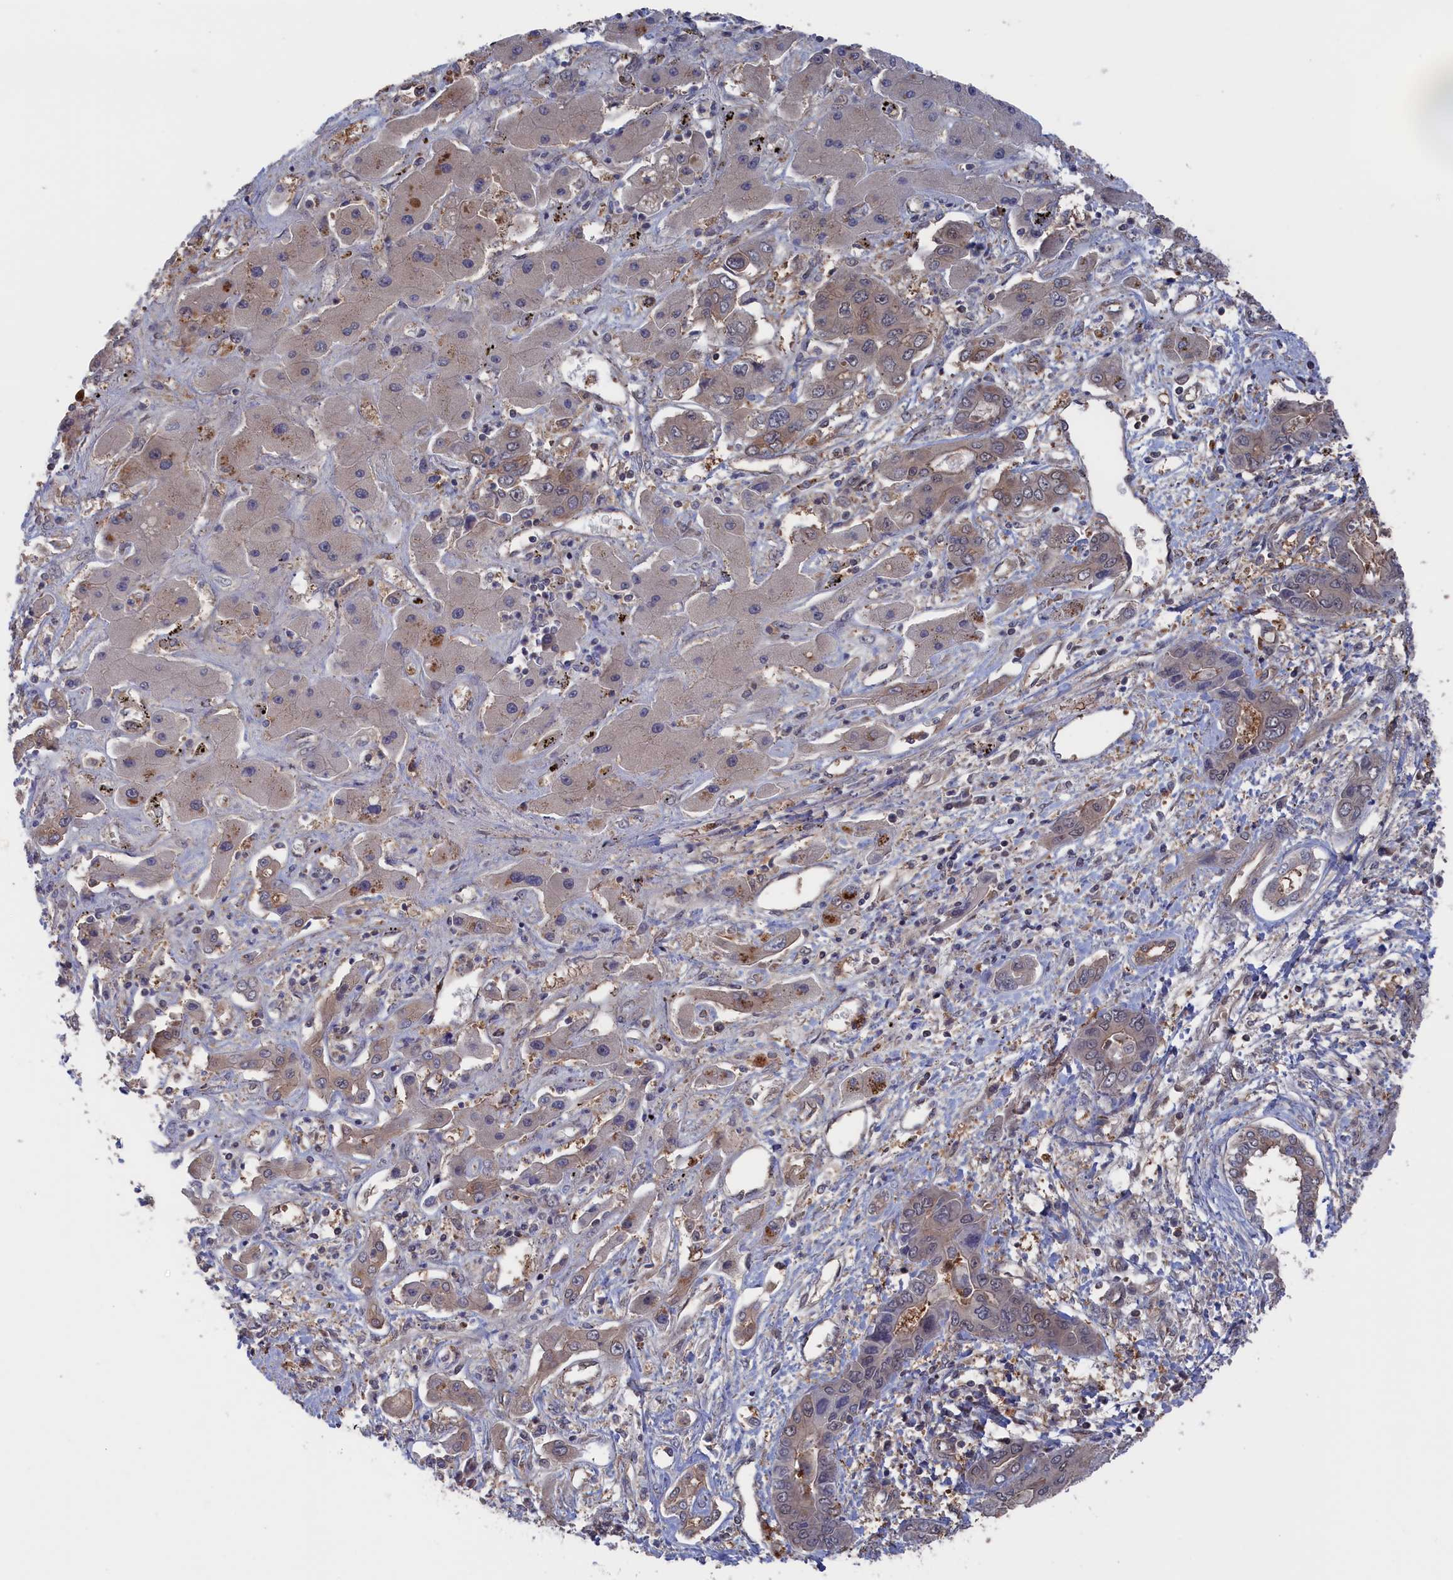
{"staining": {"intensity": "weak", "quantity": "<25%", "location": "cytoplasmic/membranous"}, "tissue": "liver cancer", "cell_type": "Tumor cells", "image_type": "cancer", "snomed": [{"axis": "morphology", "description": "Cholangiocarcinoma"}, {"axis": "topography", "description": "Liver"}], "caption": "Image shows no protein positivity in tumor cells of liver cancer tissue.", "gene": "NUTF2", "patient": {"sex": "male", "age": 67}}